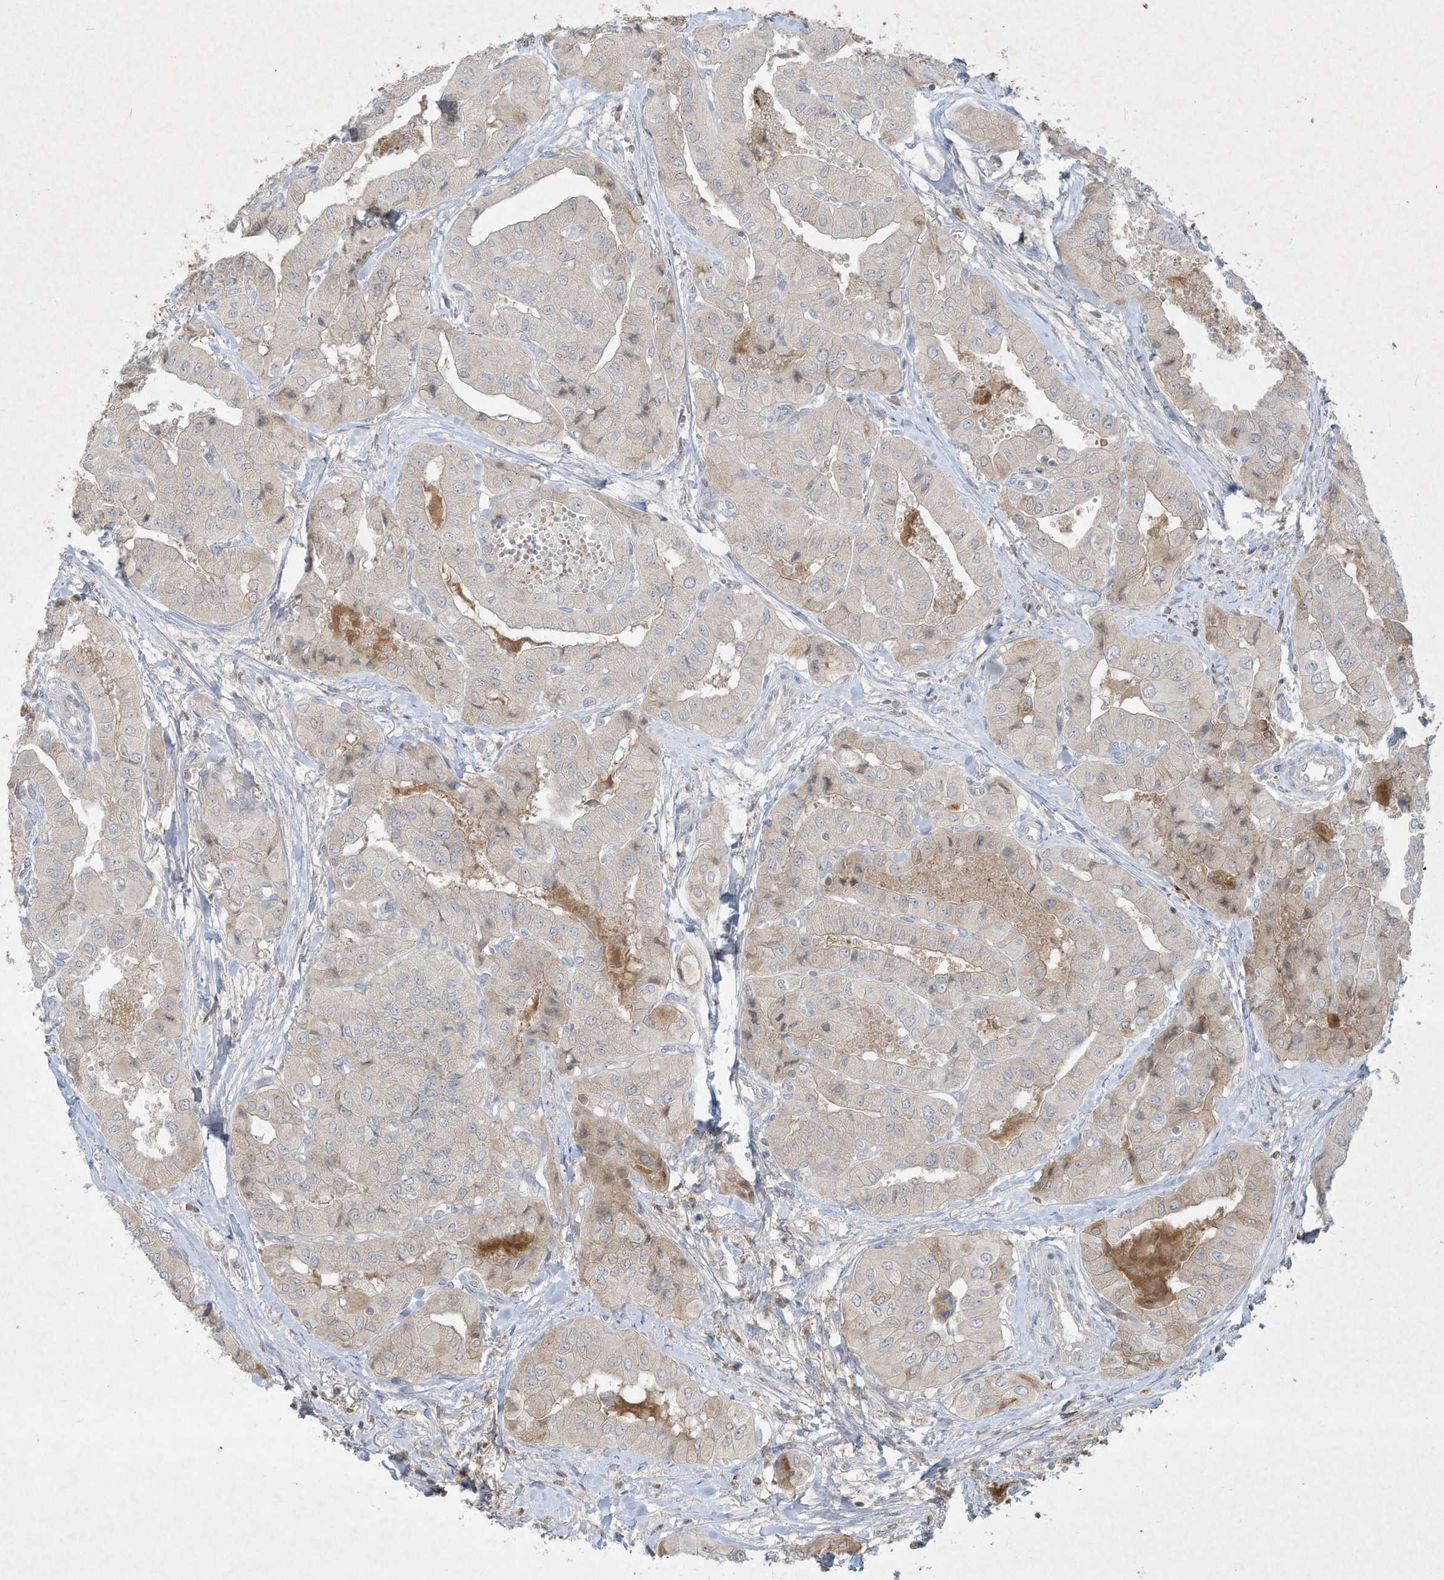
{"staining": {"intensity": "negative", "quantity": "none", "location": "none"}, "tissue": "thyroid cancer", "cell_type": "Tumor cells", "image_type": "cancer", "snomed": [{"axis": "morphology", "description": "Papillary adenocarcinoma, NOS"}, {"axis": "topography", "description": "Thyroid gland"}], "caption": "High power microscopy micrograph of an immunohistochemistry image of papillary adenocarcinoma (thyroid), revealing no significant positivity in tumor cells.", "gene": "FETUB", "patient": {"sex": "female", "age": 59}}